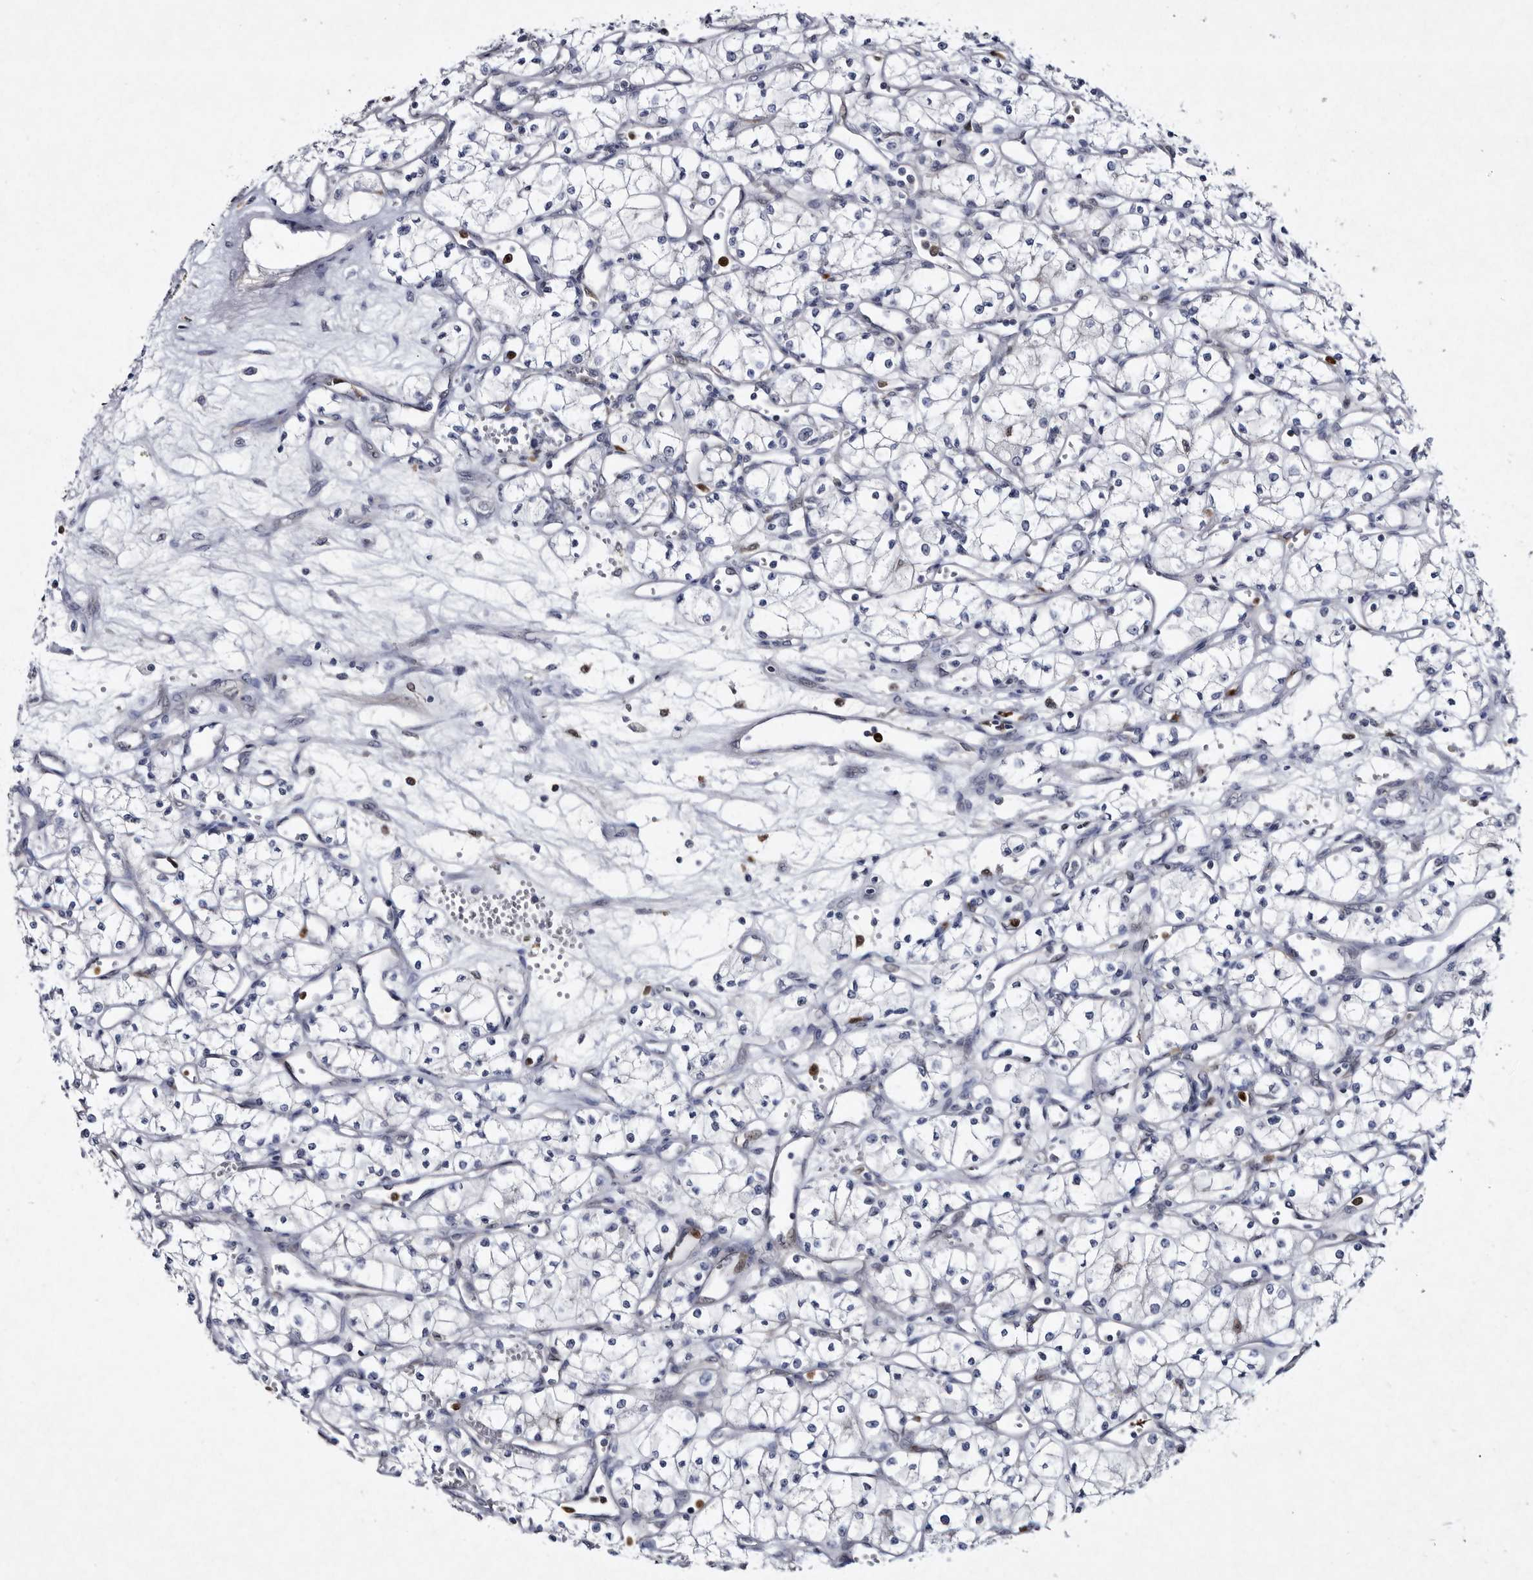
{"staining": {"intensity": "negative", "quantity": "none", "location": "none"}, "tissue": "renal cancer", "cell_type": "Tumor cells", "image_type": "cancer", "snomed": [{"axis": "morphology", "description": "Adenocarcinoma, NOS"}, {"axis": "topography", "description": "Kidney"}], "caption": "An immunohistochemistry (IHC) photomicrograph of adenocarcinoma (renal) is shown. There is no staining in tumor cells of adenocarcinoma (renal).", "gene": "SERPINB8", "patient": {"sex": "male", "age": 59}}